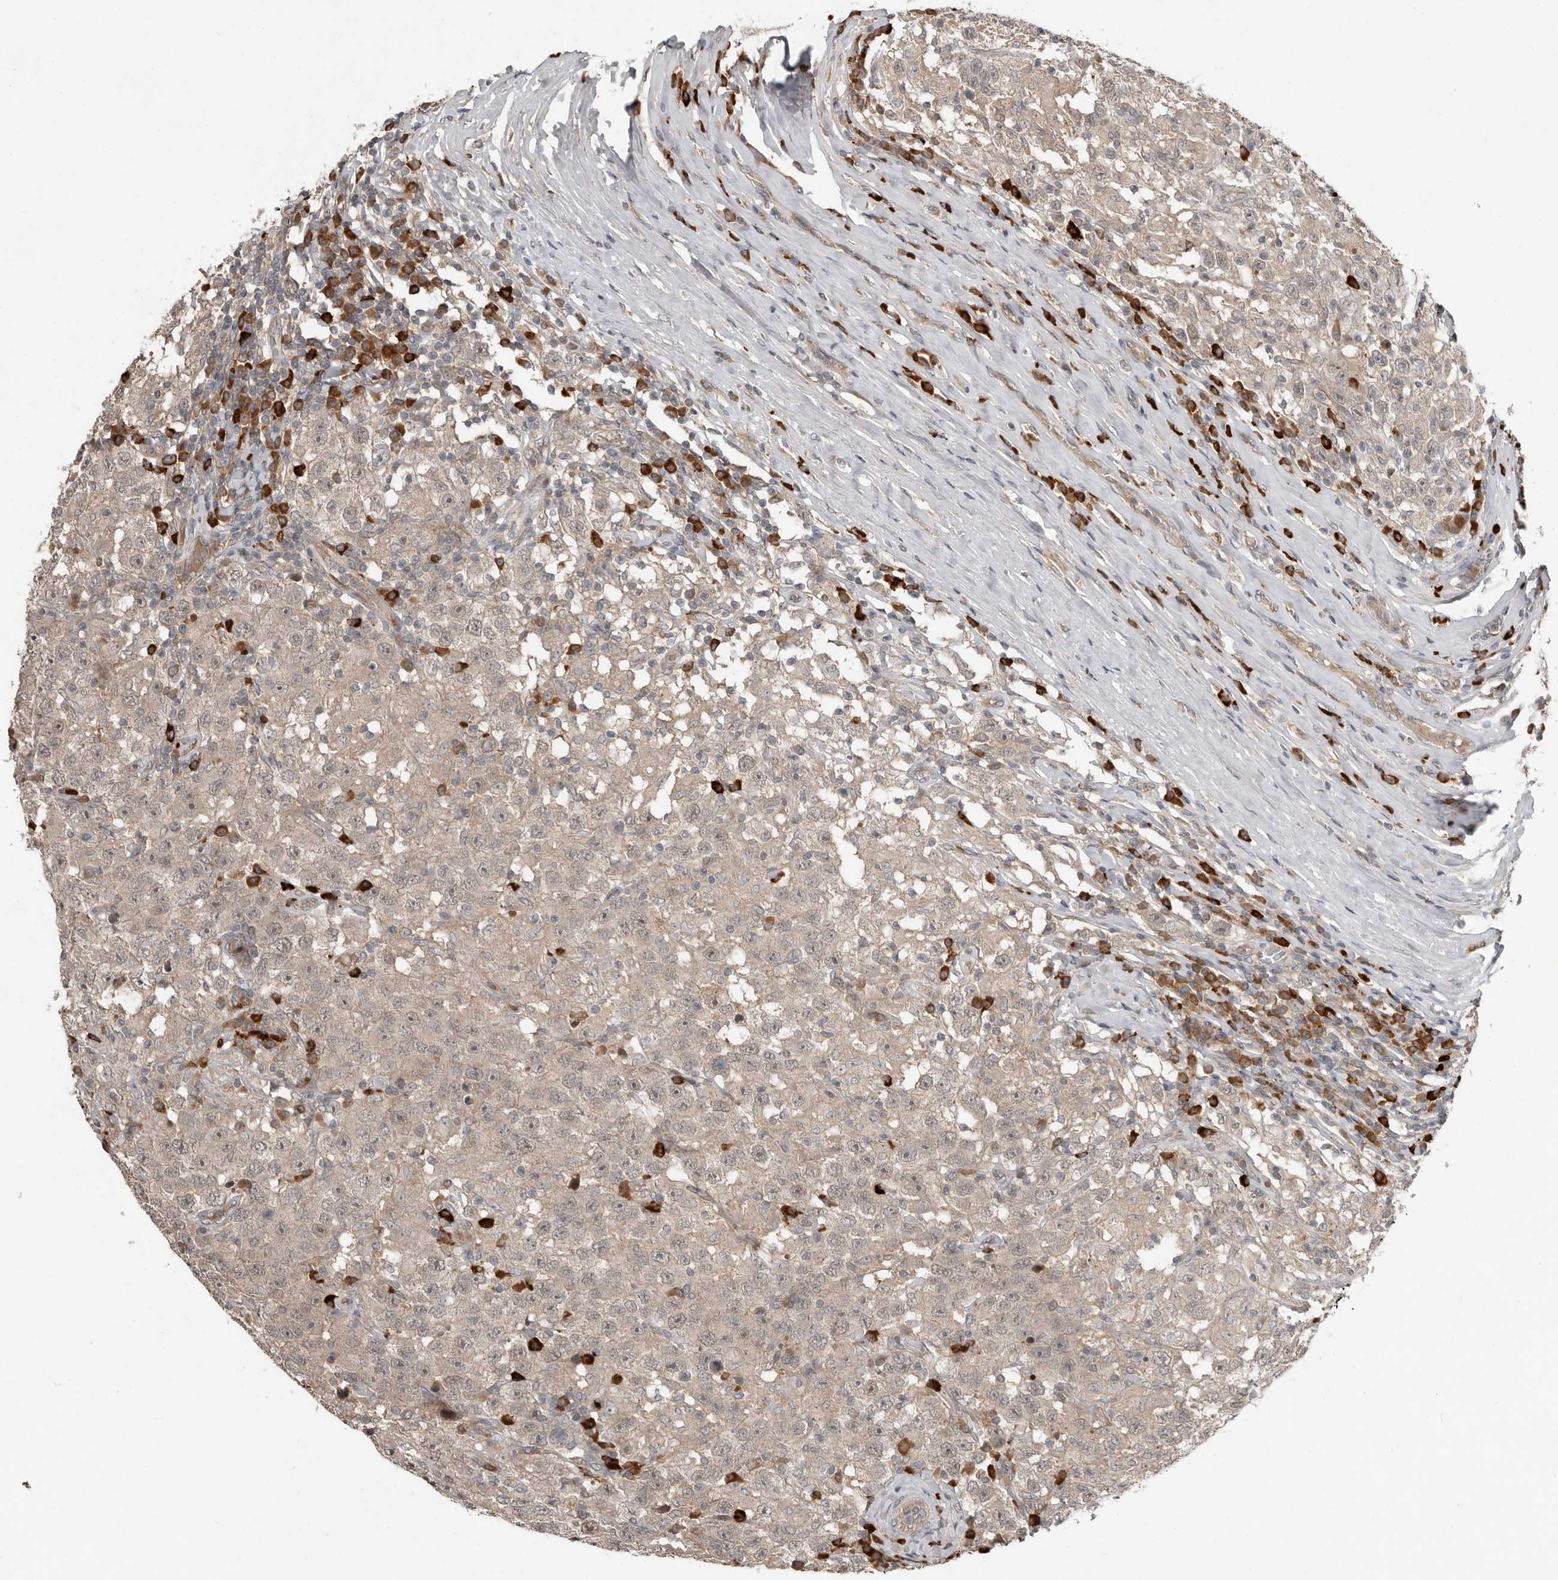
{"staining": {"intensity": "negative", "quantity": "none", "location": "none"}, "tissue": "testis cancer", "cell_type": "Tumor cells", "image_type": "cancer", "snomed": [{"axis": "morphology", "description": "Seminoma, NOS"}, {"axis": "topography", "description": "Testis"}], "caption": "This is an immunohistochemistry (IHC) micrograph of human seminoma (testis). There is no expression in tumor cells.", "gene": "TEAD3", "patient": {"sex": "male", "age": 41}}